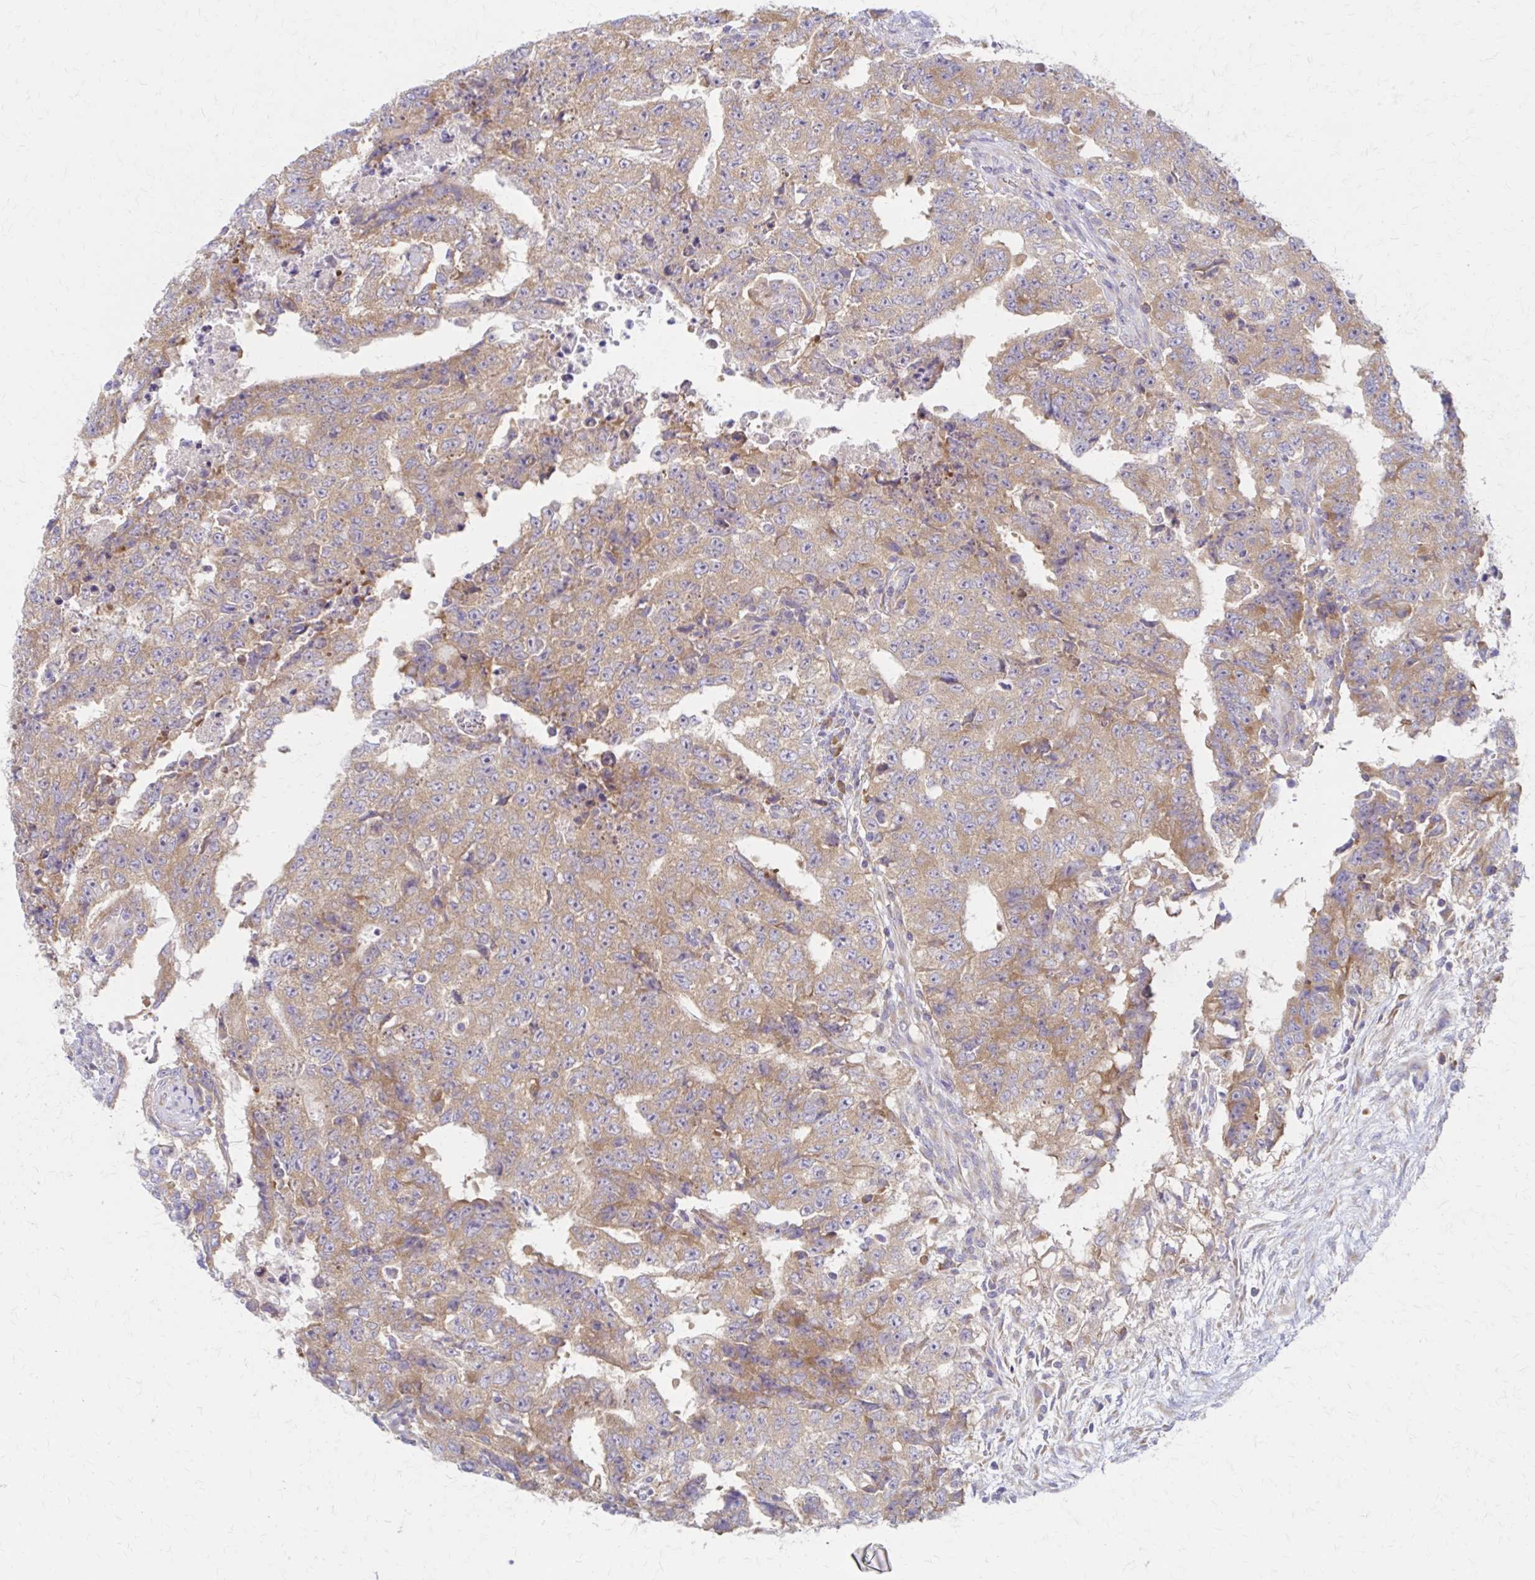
{"staining": {"intensity": "weak", "quantity": ">75%", "location": "cytoplasmic/membranous"}, "tissue": "testis cancer", "cell_type": "Tumor cells", "image_type": "cancer", "snomed": [{"axis": "morphology", "description": "Carcinoma, Embryonal, NOS"}, {"axis": "topography", "description": "Testis"}], "caption": "Immunohistochemical staining of testis cancer shows low levels of weak cytoplasmic/membranous protein staining in about >75% of tumor cells.", "gene": "RPL27A", "patient": {"sex": "male", "age": 24}}